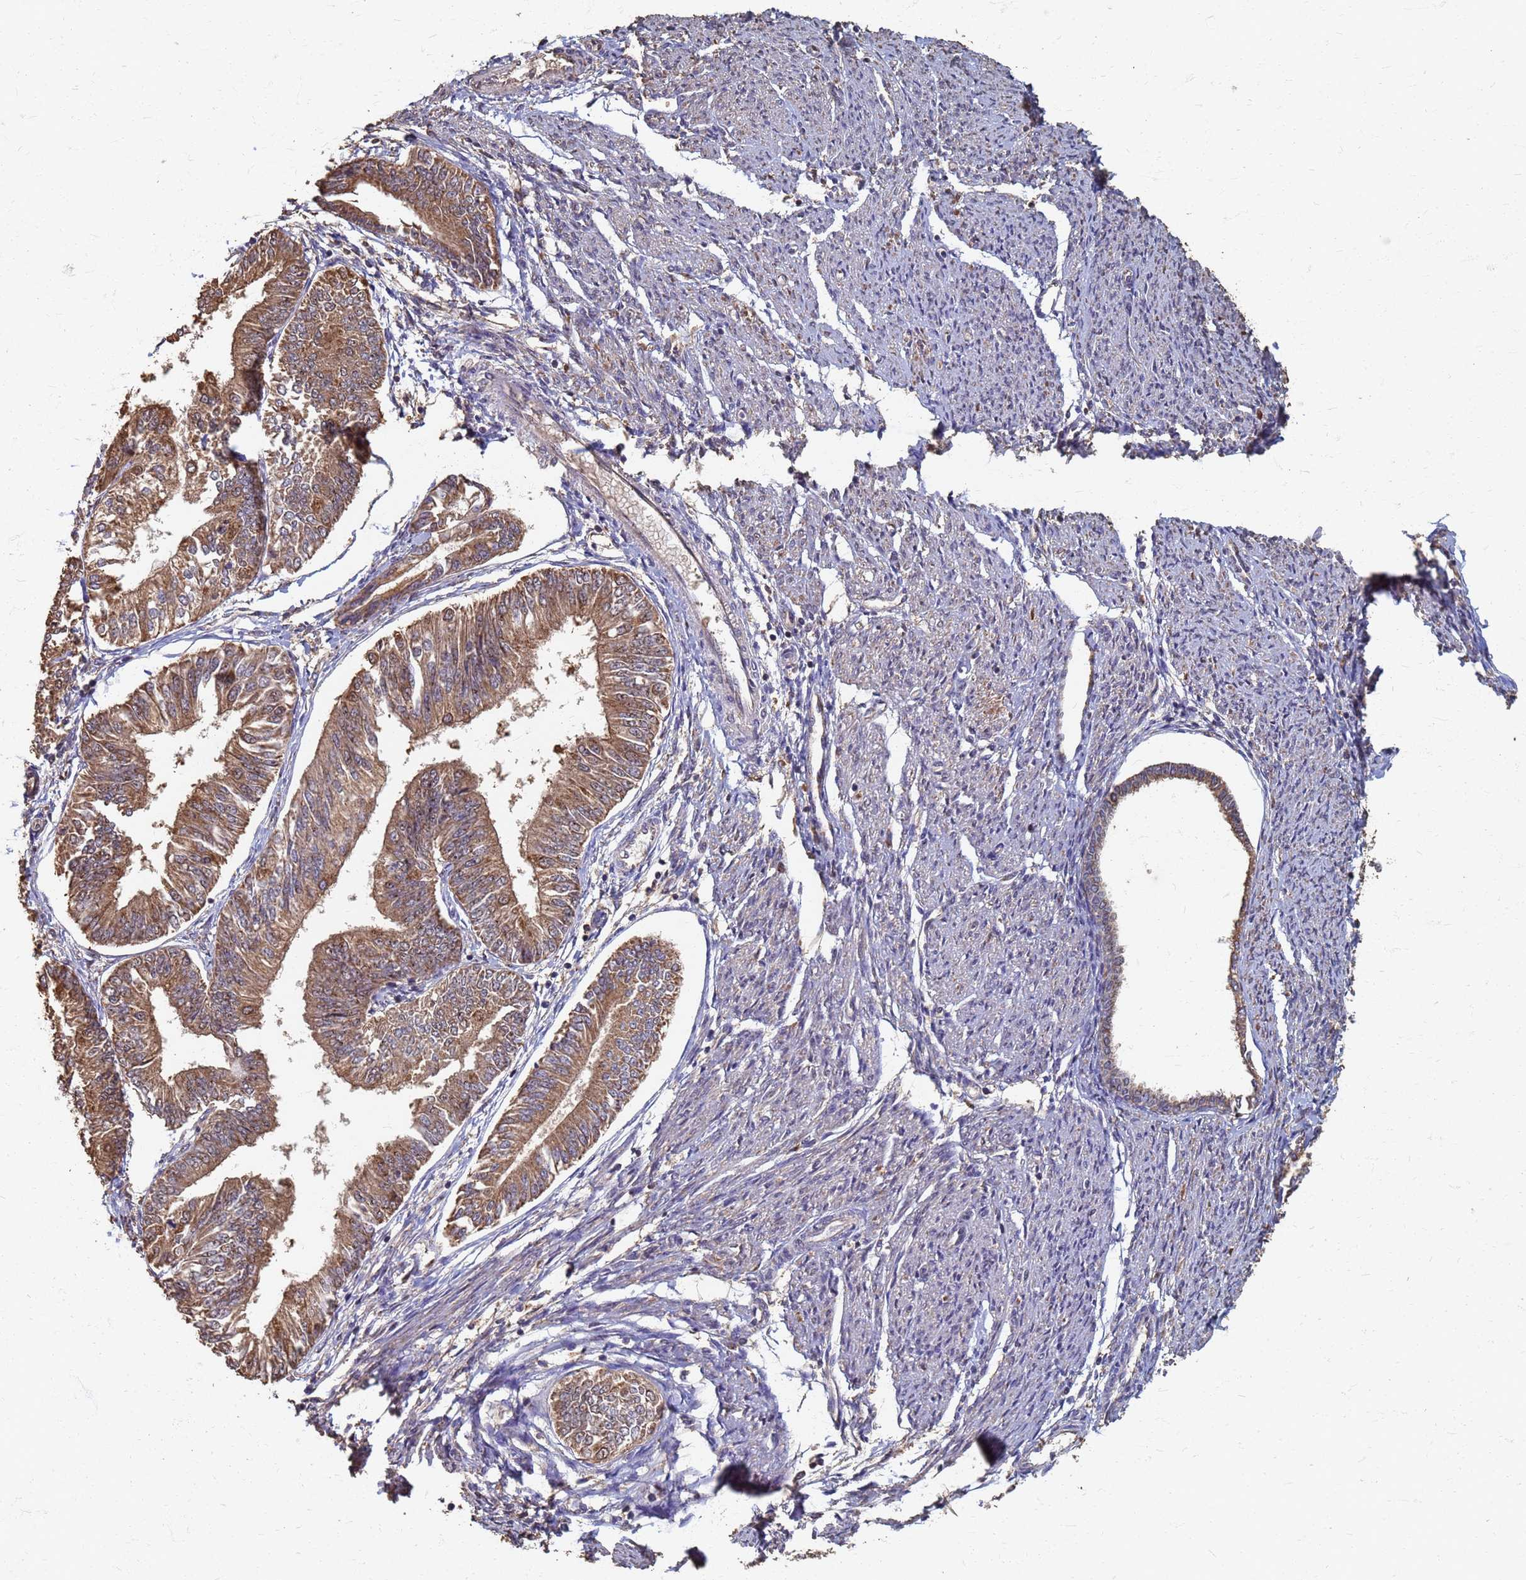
{"staining": {"intensity": "moderate", "quantity": ">75%", "location": "cytoplasmic/membranous"}, "tissue": "endometrial cancer", "cell_type": "Tumor cells", "image_type": "cancer", "snomed": [{"axis": "morphology", "description": "Adenocarcinoma, NOS"}, {"axis": "topography", "description": "Endometrium"}], "caption": "Brown immunohistochemical staining in human endometrial cancer shows moderate cytoplasmic/membranous staining in about >75% of tumor cells.", "gene": "DPH5", "patient": {"sex": "female", "age": 58}}